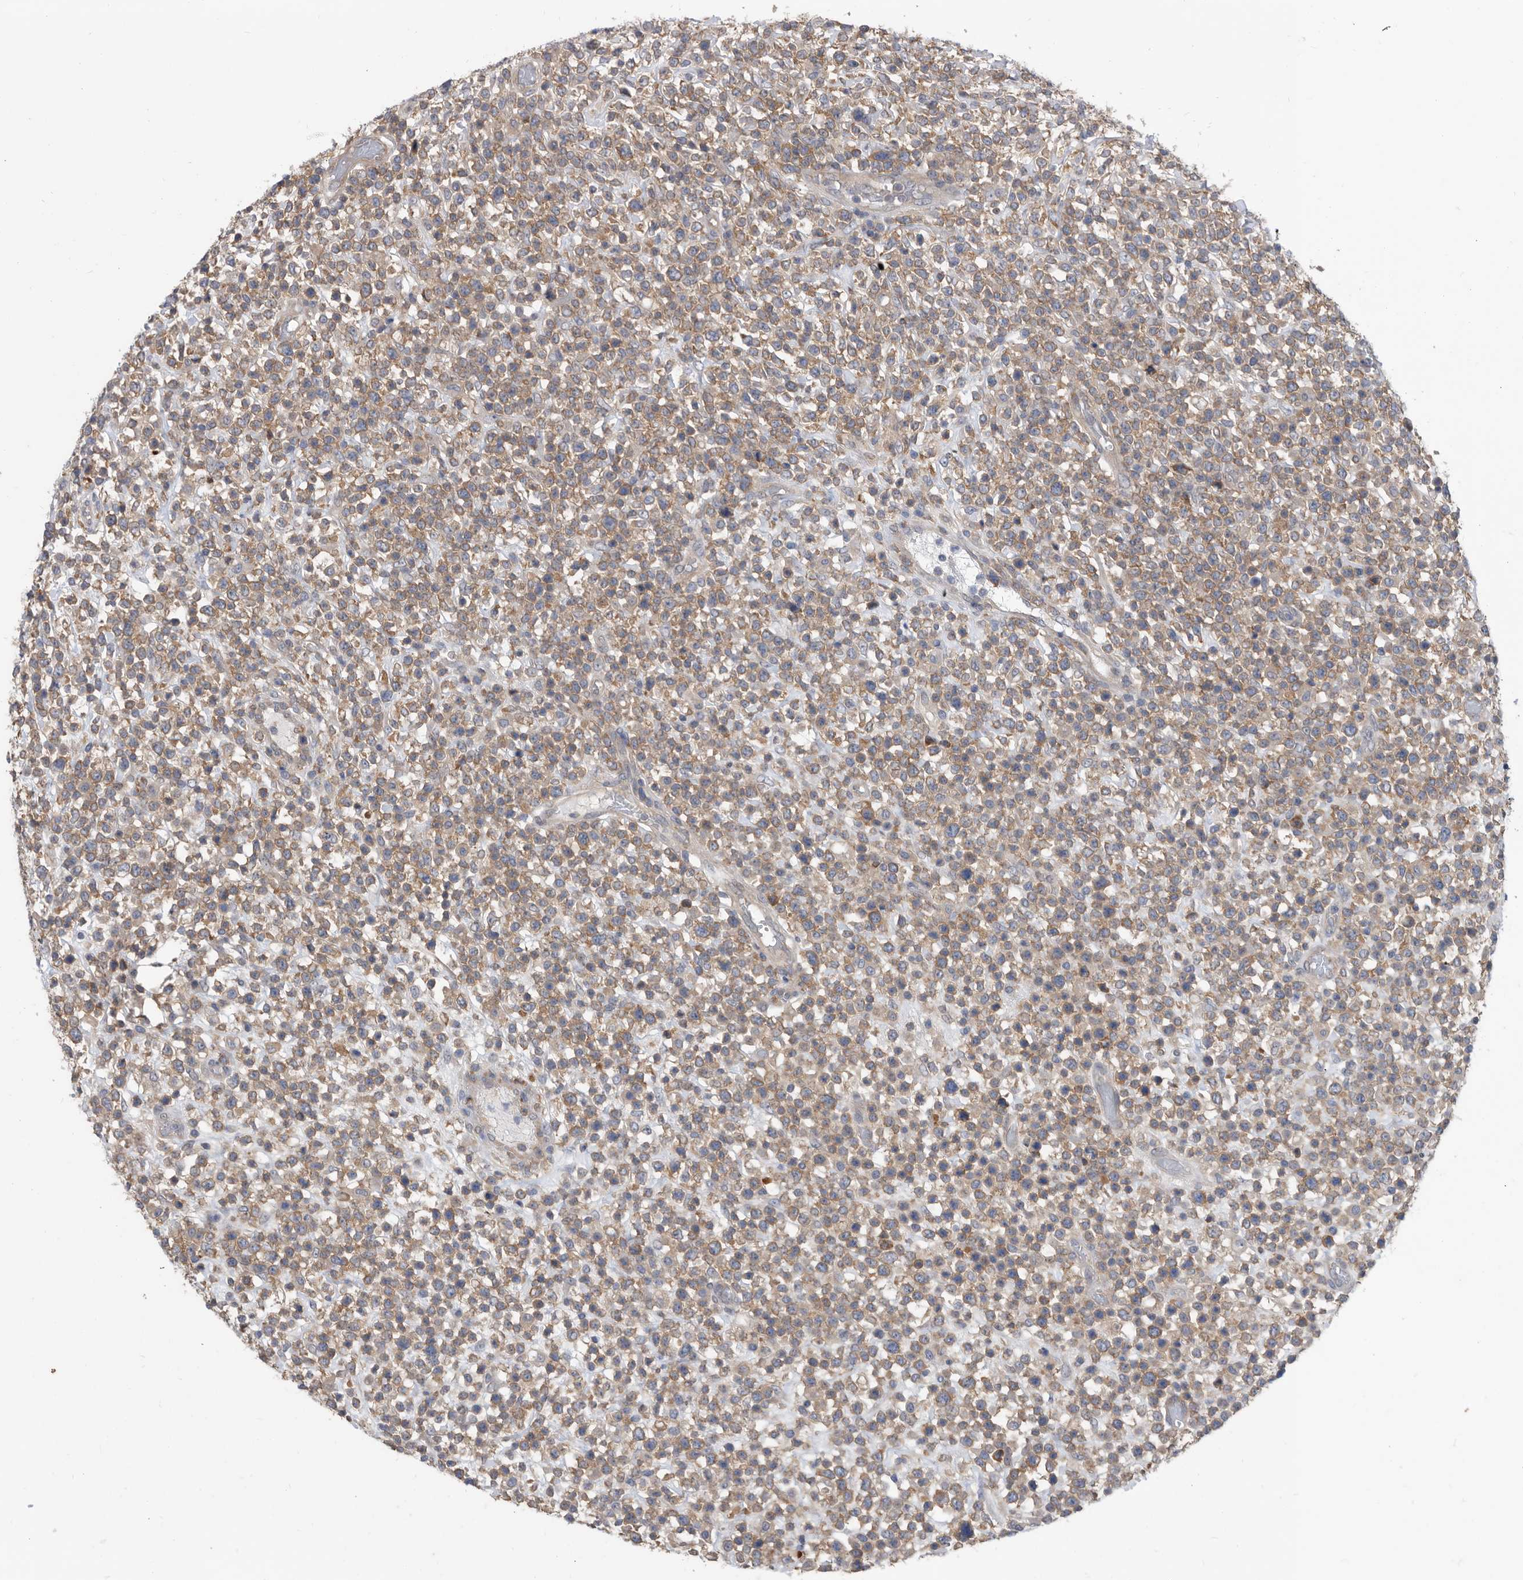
{"staining": {"intensity": "moderate", "quantity": ">75%", "location": "cytoplasmic/membranous"}, "tissue": "lymphoma", "cell_type": "Tumor cells", "image_type": "cancer", "snomed": [{"axis": "morphology", "description": "Malignant lymphoma, non-Hodgkin's type, High grade"}, {"axis": "topography", "description": "Colon"}], "caption": "Protein staining of malignant lymphoma, non-Hodgkin's type (high-grade) tissue demonstrates moderate cytoplasmic/membranous staining in approximately >75% of tumor cells.", "gene": "CCT4", "patient": {"sex": "female", "age": 53}}